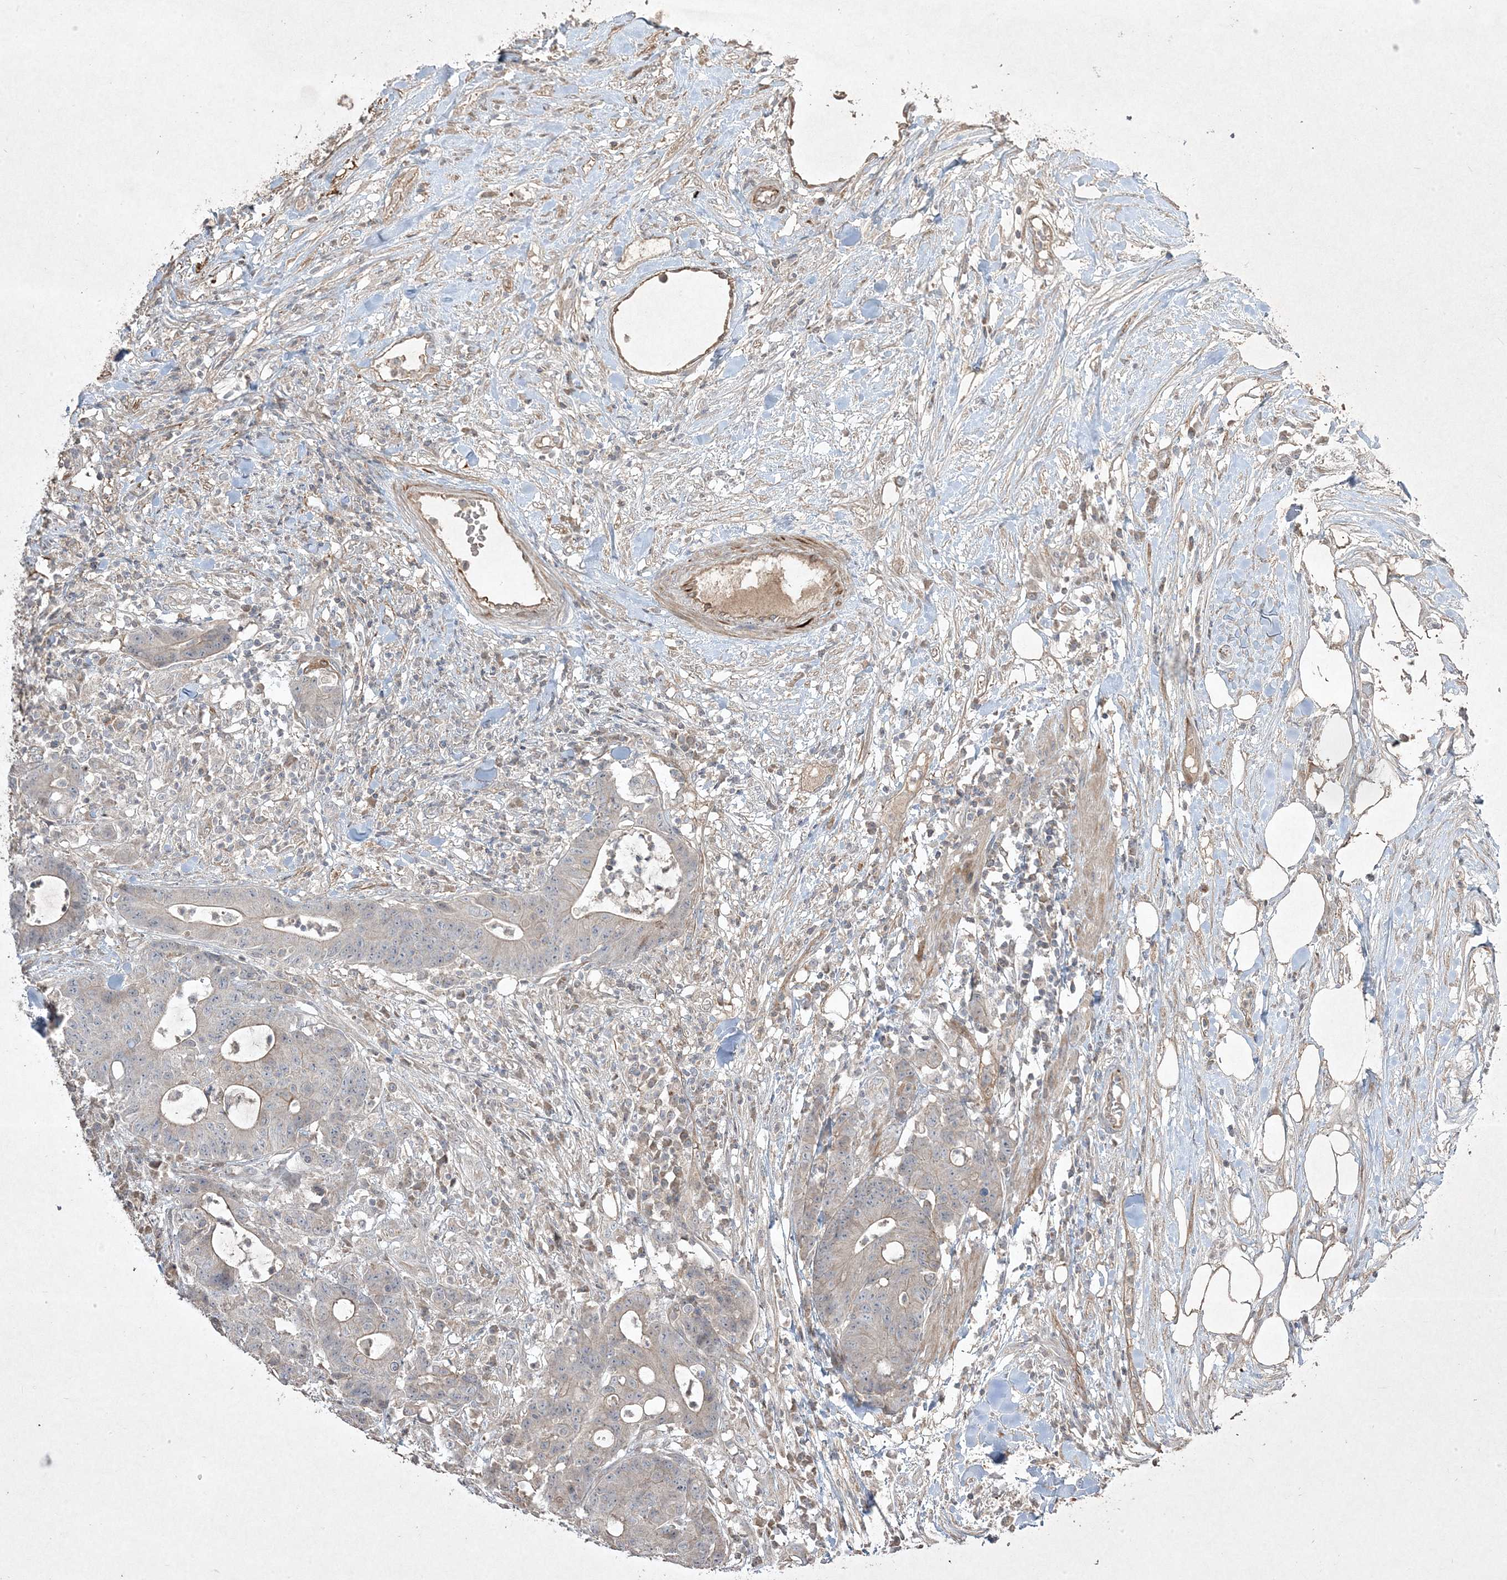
{"staining": {"intensity": "negative", "quantity": "none", "location": "none"}, "tissue": "colorectal cancer", "cell_type": "Tumor cells", "image_type": "cancer", "snomed": [{"axis": "morphology", "description": "Adenocarcinoma, NOS"}, {"axis": "topography", "description": "Colon"}], "caption": "Tumor cells show no significant protein expression in adenocarcinoma (colorectal). Brightfield microscopy of IHC stained with DAB (3,3'-diaminobenzidine) (brown) and hematoxylin (blue), captured at high magnification.", "gene": "RGL4", "patient": {"sex": "female", "age": 84}}